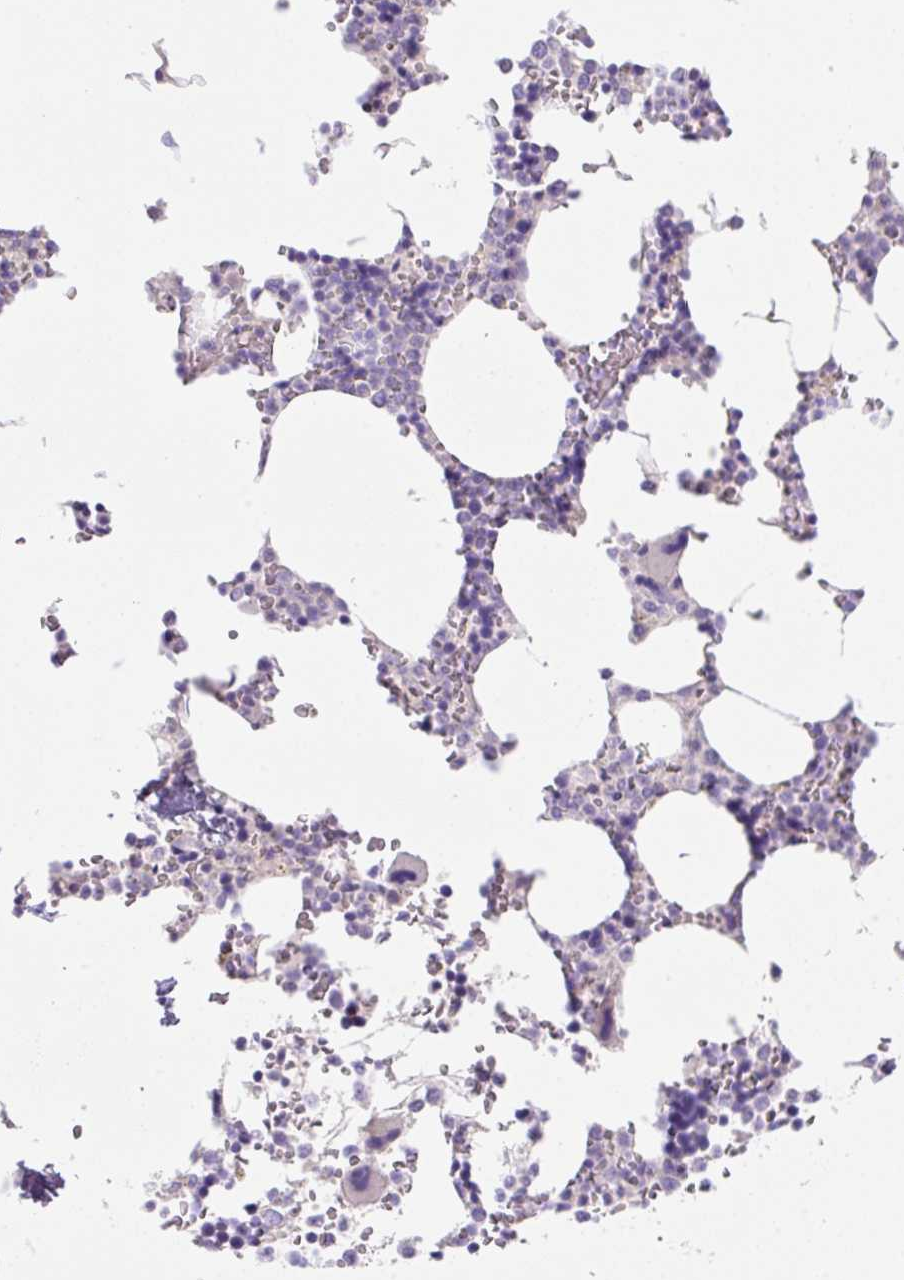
{"staining": {"intensity": "negative", "quantity": "none", "location": "none"}, "tissue": "bone marrow", "cell_type": "Hematopoietic cells", "image_type": "normal", "snomed": [{"axis": "morphology", "description": "Normal tissue, NOS"}, {"axis": "topography", "description": "Bone marrow"}], "caption": "The histopathology image shows no significant staining in hematopoietic cells of bone marrow.", "gene": "NDST3", "patient": {"sex": "male", "age": 64}}